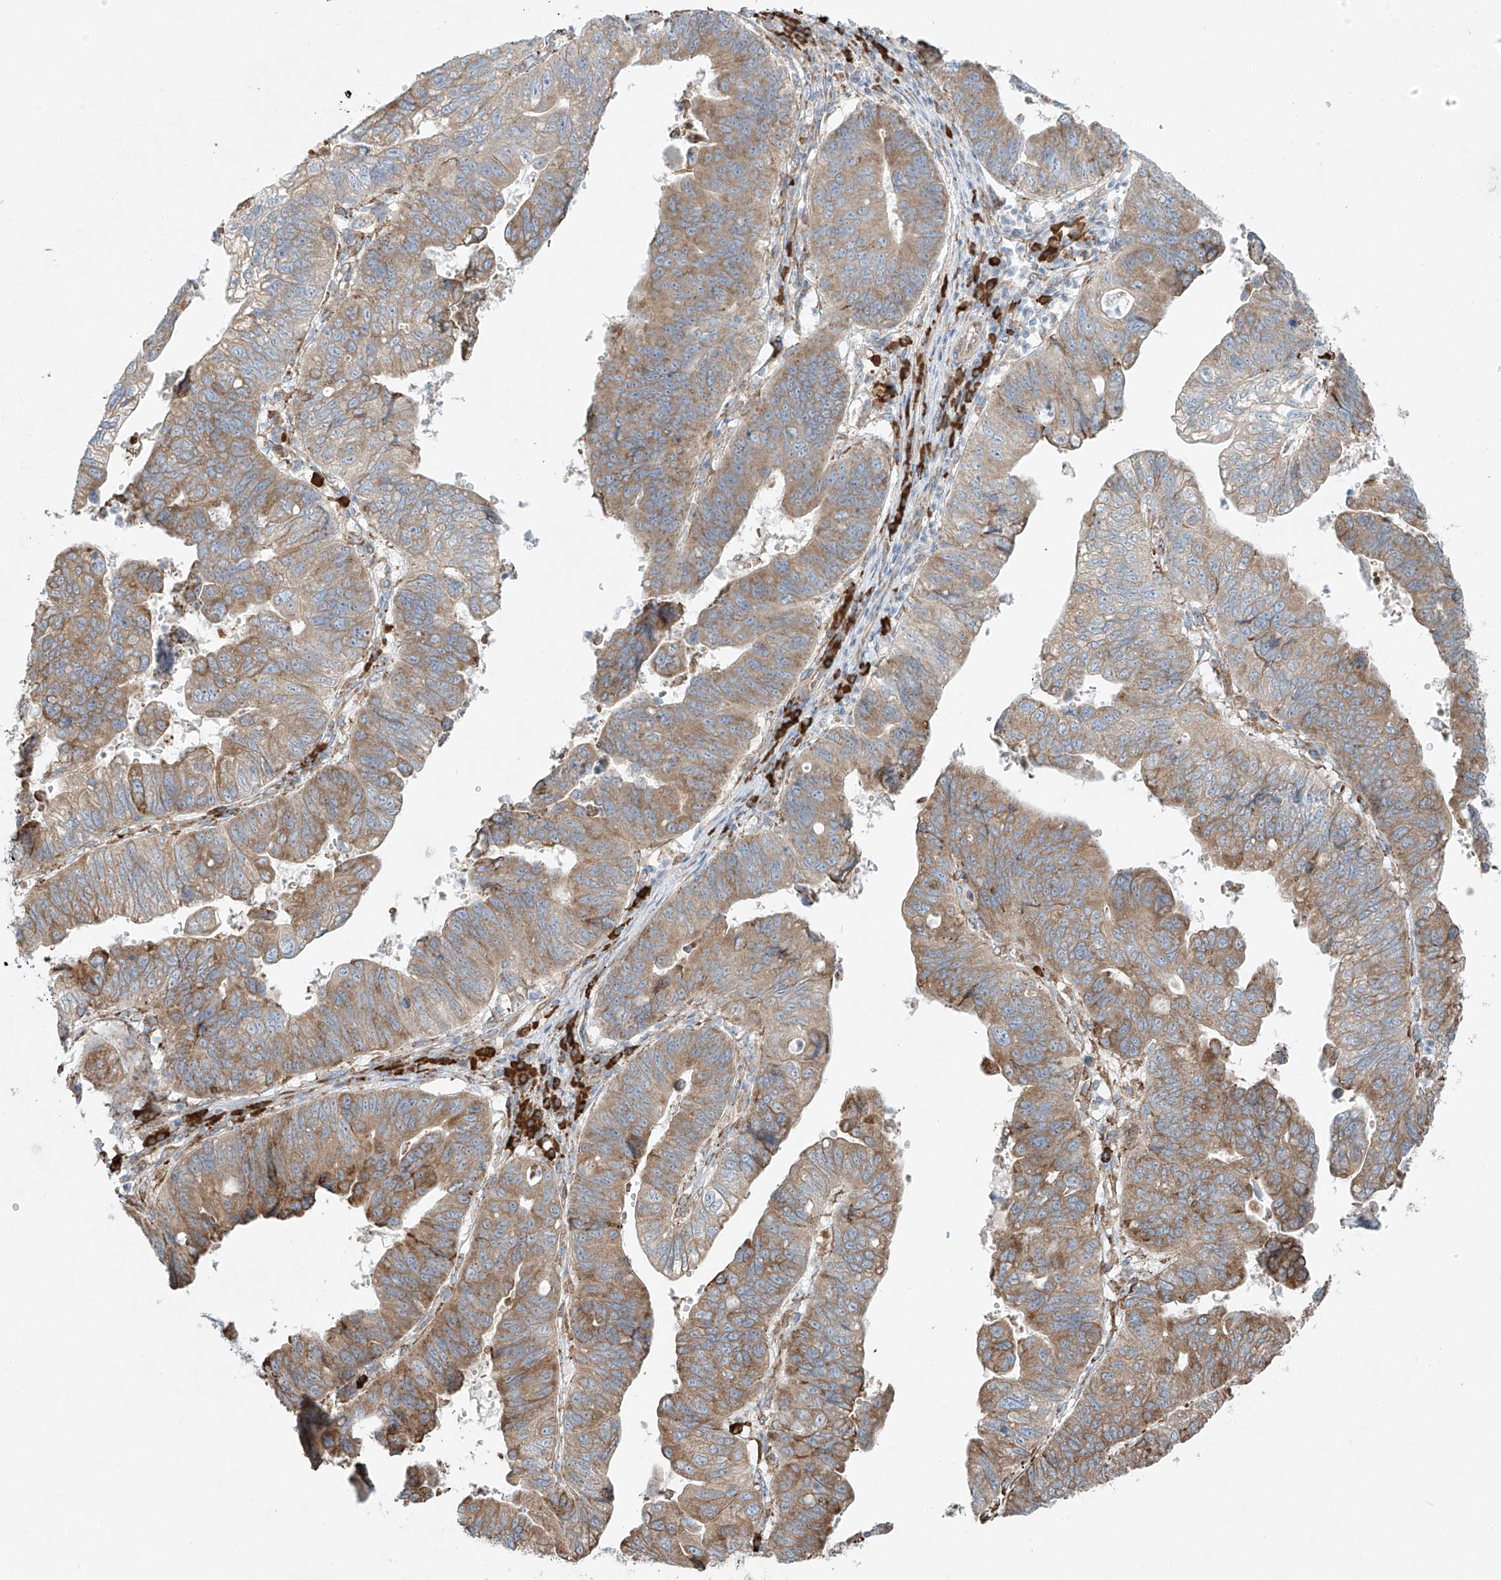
{"staining": {"intensity": "moderate", "quantity": ">75%", "location": "cytoplasmic/membranous"}, "tissue": "stomach cancer", "cell_type": "Tumor cells", "image_type": "cancer", "snomed": [{"axis": "morphology", "description": "Adenocarcinoma, NOS"}, {"axis": "topography", "description": "Stomach"}], "caption": "The image demonstrates staining of stomach adenocarcinoma, revealing moderate cytoplasmic/membranous protein staining (brown color) within tumor cells. (DAB IHC, brown staining for protein, blue staining for nuclei).", "gene": "EIPR1", "patient": {"sex": "male", "age": 59}}